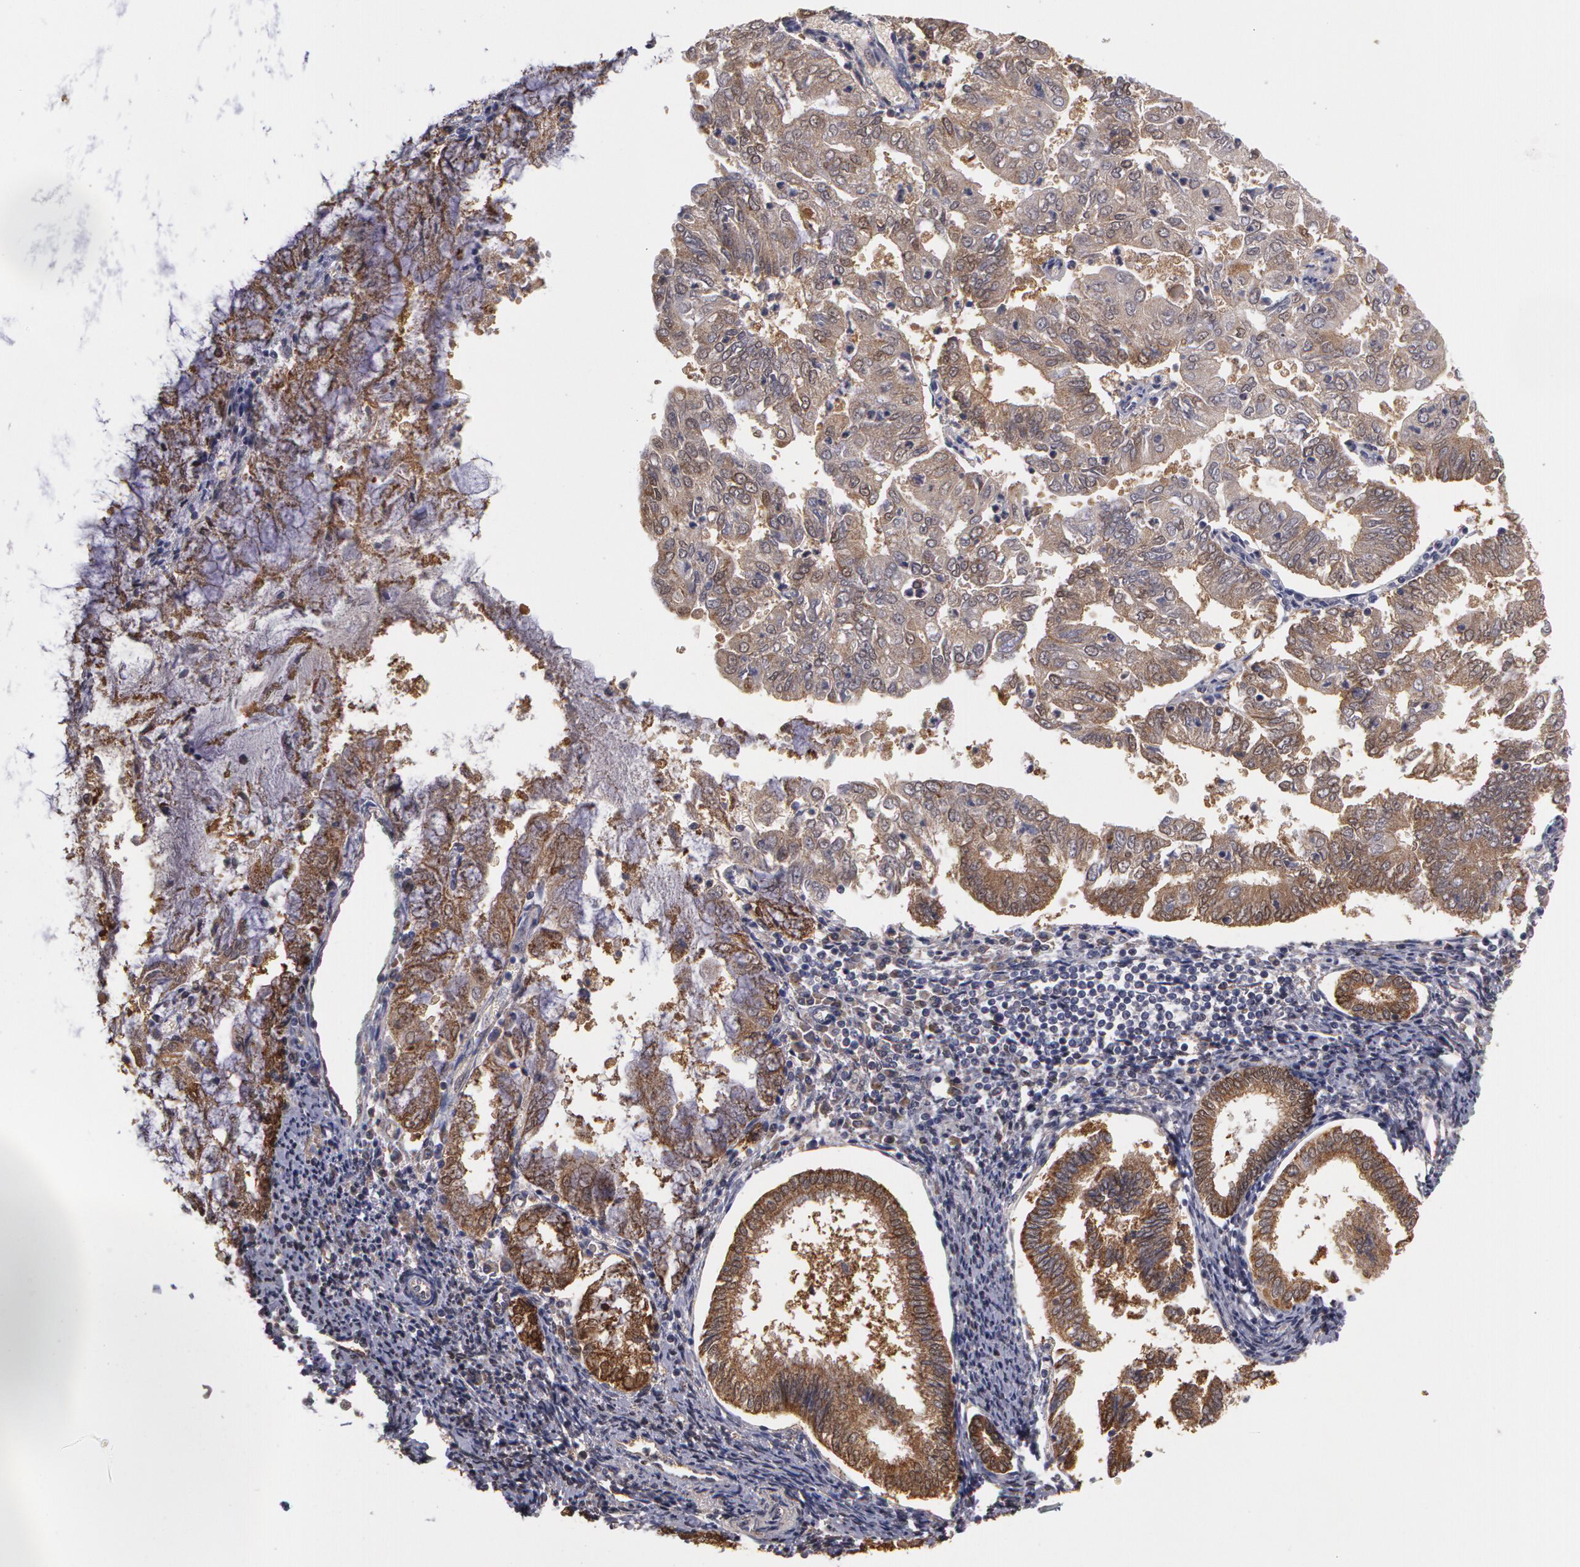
{"staining": {"intensity": "moderate", "quantity": "25%-75%", "location": "cytoplasmic/membranous"}, "tissue": "endometrial cancer", "cell_type": "Tumor cells", "image_type": "cancer", "snomed": [{"axis": "morphology", "description": "Adenocarcinoma, NOS"}, {"axis": "topography", "description": "Endometrium"}], "caption": "DAB immunohistochemical staining of human adenocarcinoma (endometrial) displays moderate cytoplasmic/membranous protein expression in approximately 25%-75% of tumor cells. (DAB IHC, brown staining for protein, blue staining for nuclei).", "gene": "MPST", "patient": {"sex": "female", "age": 79}}